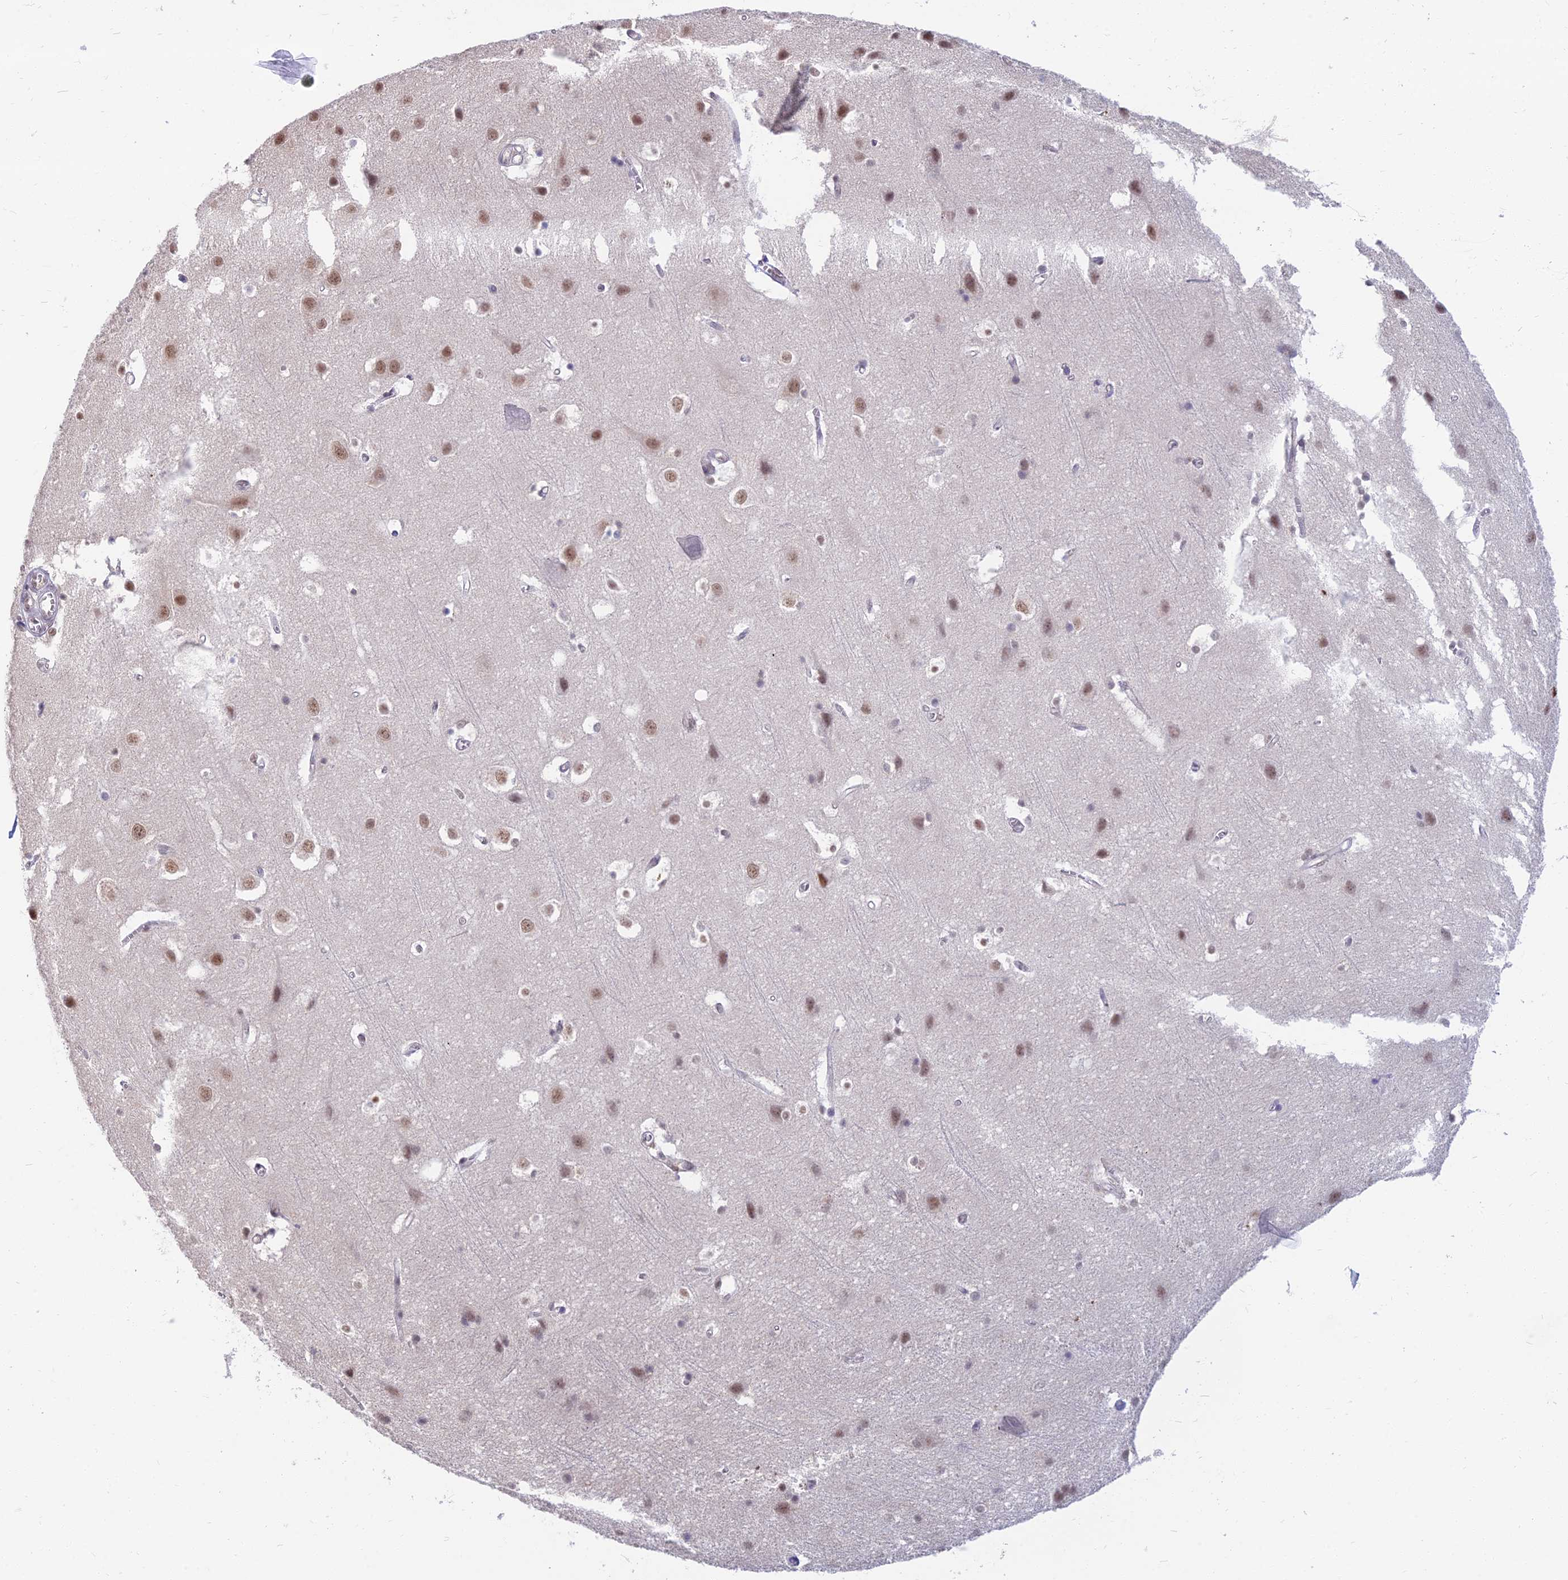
{"staining": {"intensity": "negative", "quantity": "none", "location": "none"}, "tissue": "cerebral cortex", "cell_type": "Endothelial cells", "image_type": "normal", "snomed": [{"axis": "morphology", "description": "Normal tissue, NOS"}, {"axis": "topography", "description": "Cerebral cortex"}], "caption": "IHC of normal cerebral cortex displays no positivity in endothelial cells. (DAB (3,3'-diaminobenzidine) IHC, high magnification).", "gene": "SRSF7", "patient": {"sex": "male", "age": 54}}